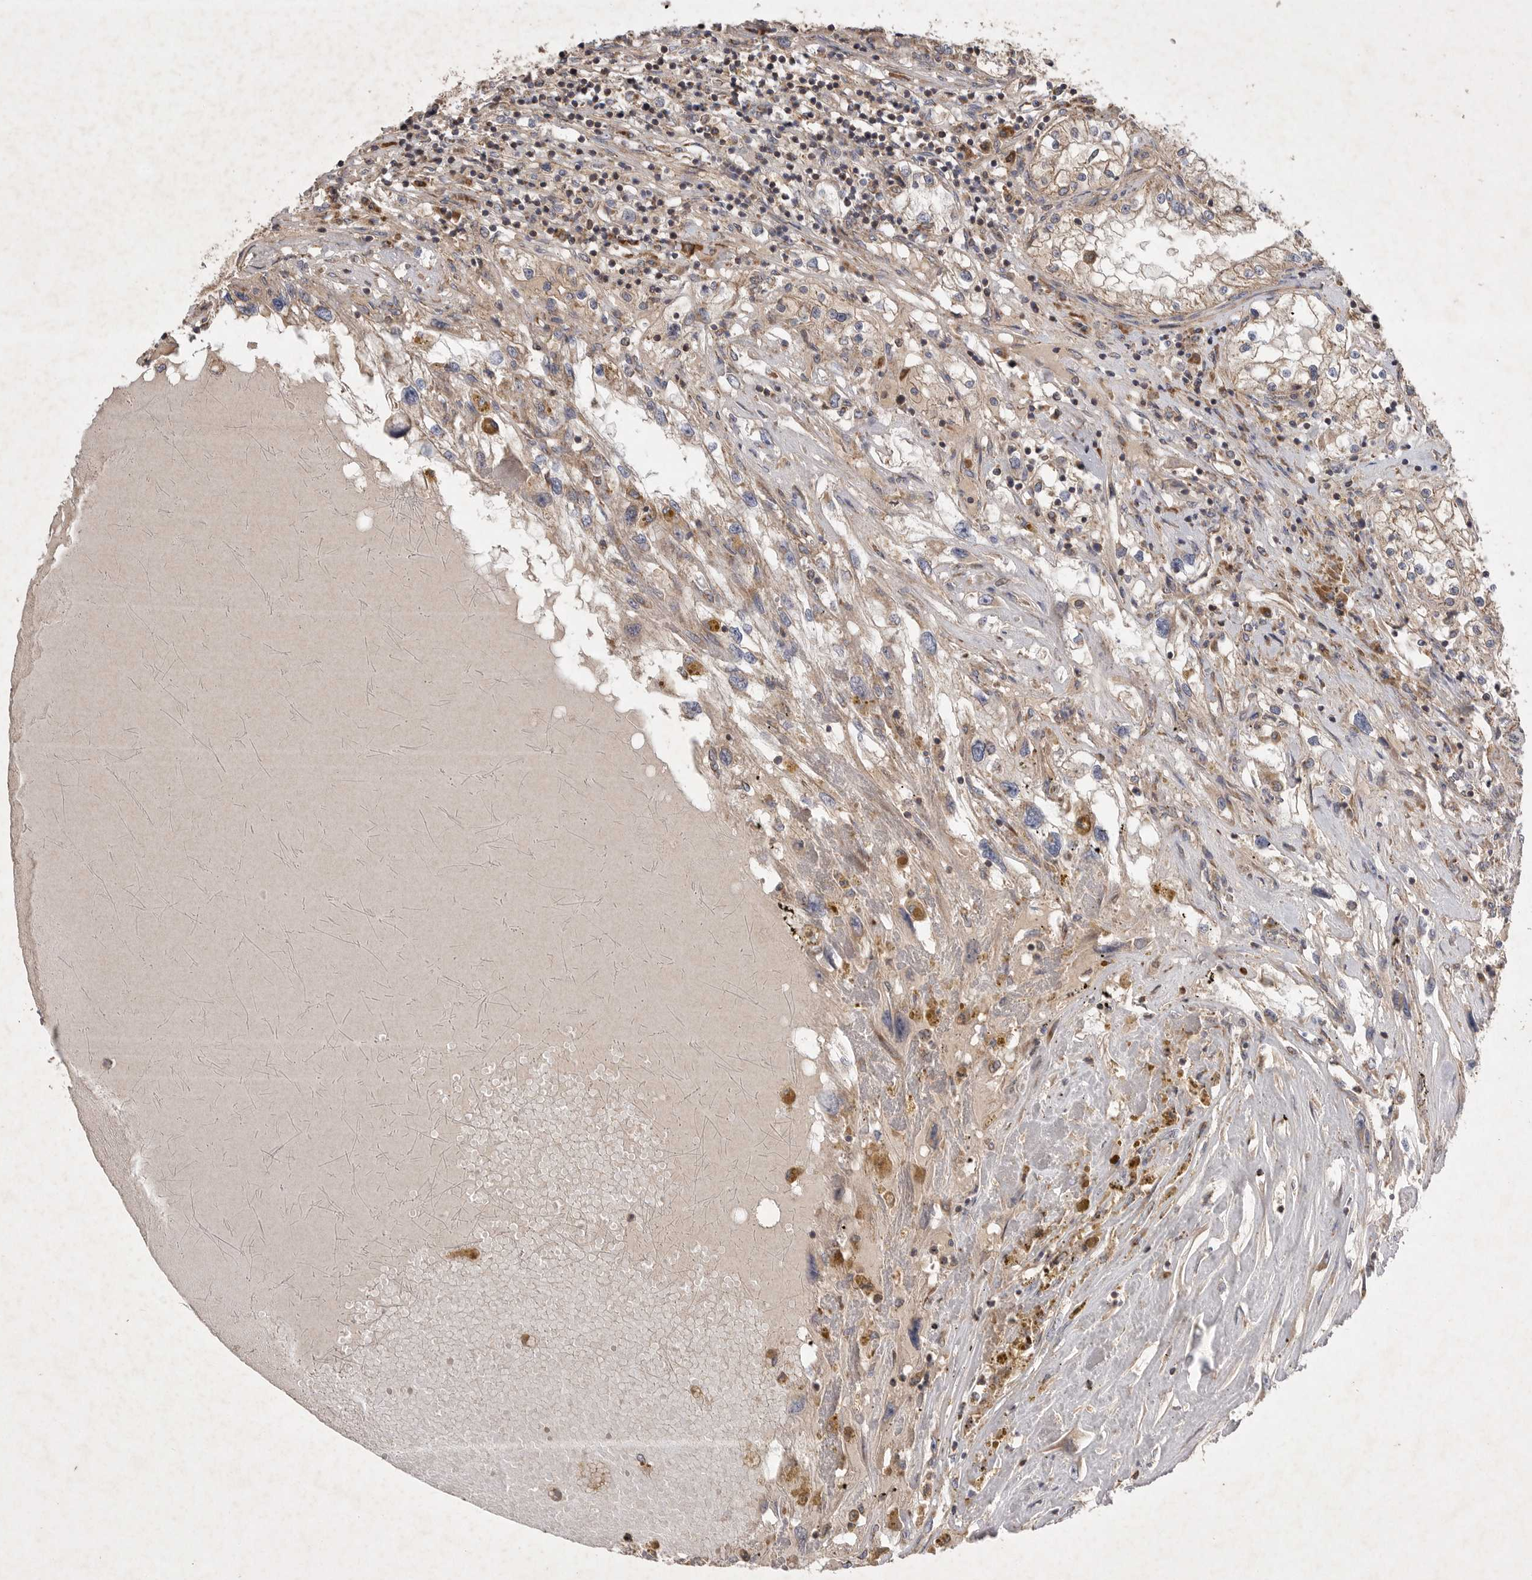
{"staining": {"intensity": "weak", "quantity": "25%-75%", "location": "cytoplasmic/membranous"}, "tissue": "renal cancer", "cell_type": "Tumor cells", "image_type": "cancer", "snomed": [{"axis": "morphology", "description": "Adenocarcinoma, NOS"}, {"axis": "topography", "description": "Kidney"}], "caption": "The photomicrograph shows staining of renal cancer (adenocarcinoma), revealing weak cytoplasmic/membranous protein expression (brown color) within tumor cells.", "gene": "KIF21B", "patient": {"sex": "male", "age": 68}}